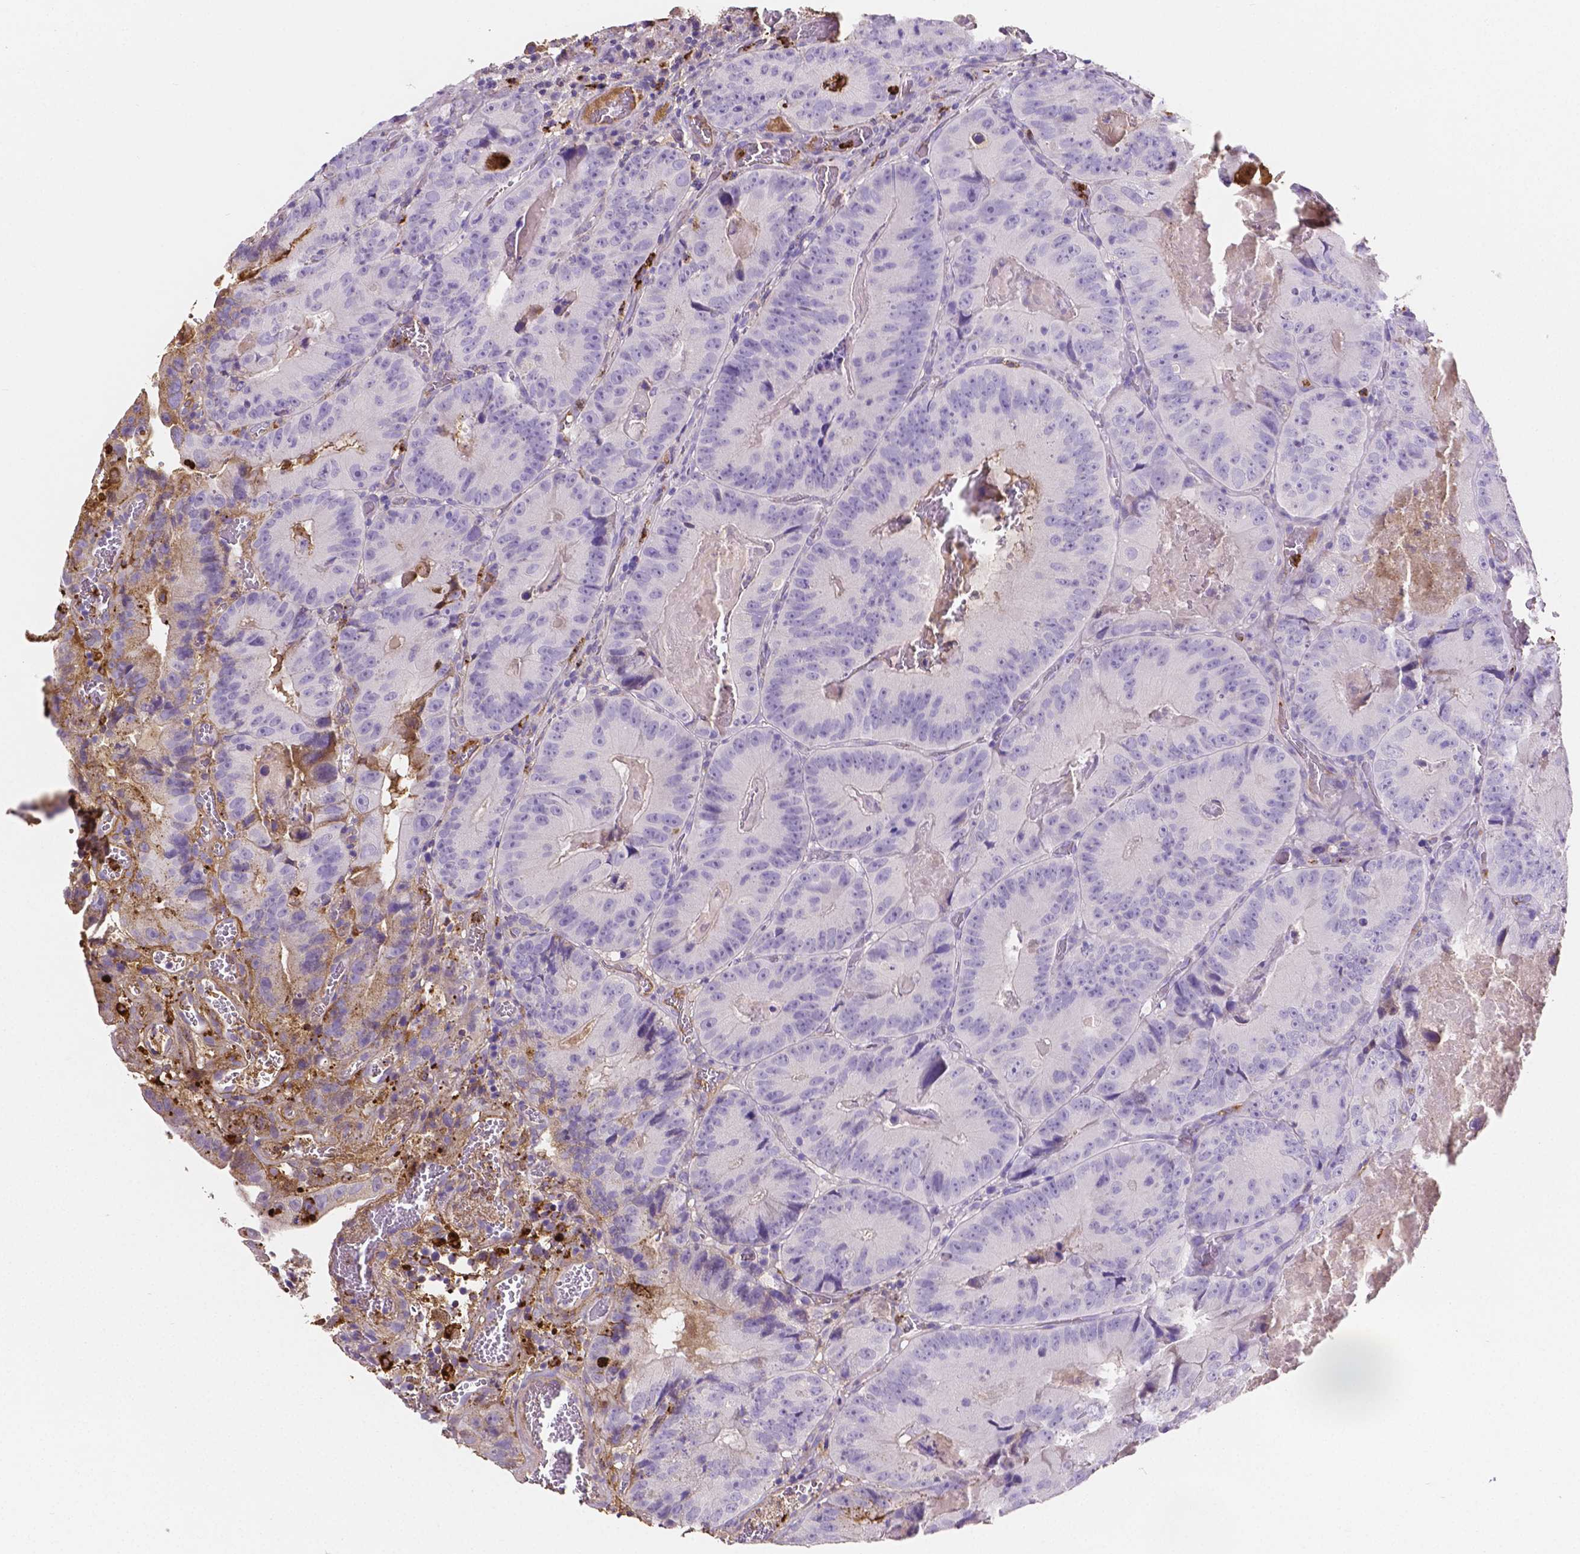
{"staining": {"intensity": "negative", "quantity": "none", "location": "none"}, "tissue": "colorectal cancer", "cell_type": "Tumor cells", "image_type": "cancer", "snomed": [{"axis": "morphology", "description": "Adenocarcinoma, NOS"}, {"axis": "topography", "description": "Colon"}], "caption": "High power microscopy image of an IHC histopathology image of colorectal cancer, revealing no significant staining in tumor cells.", "gene": "MMP9", "patient": {"sex": "female", "age": 86}}